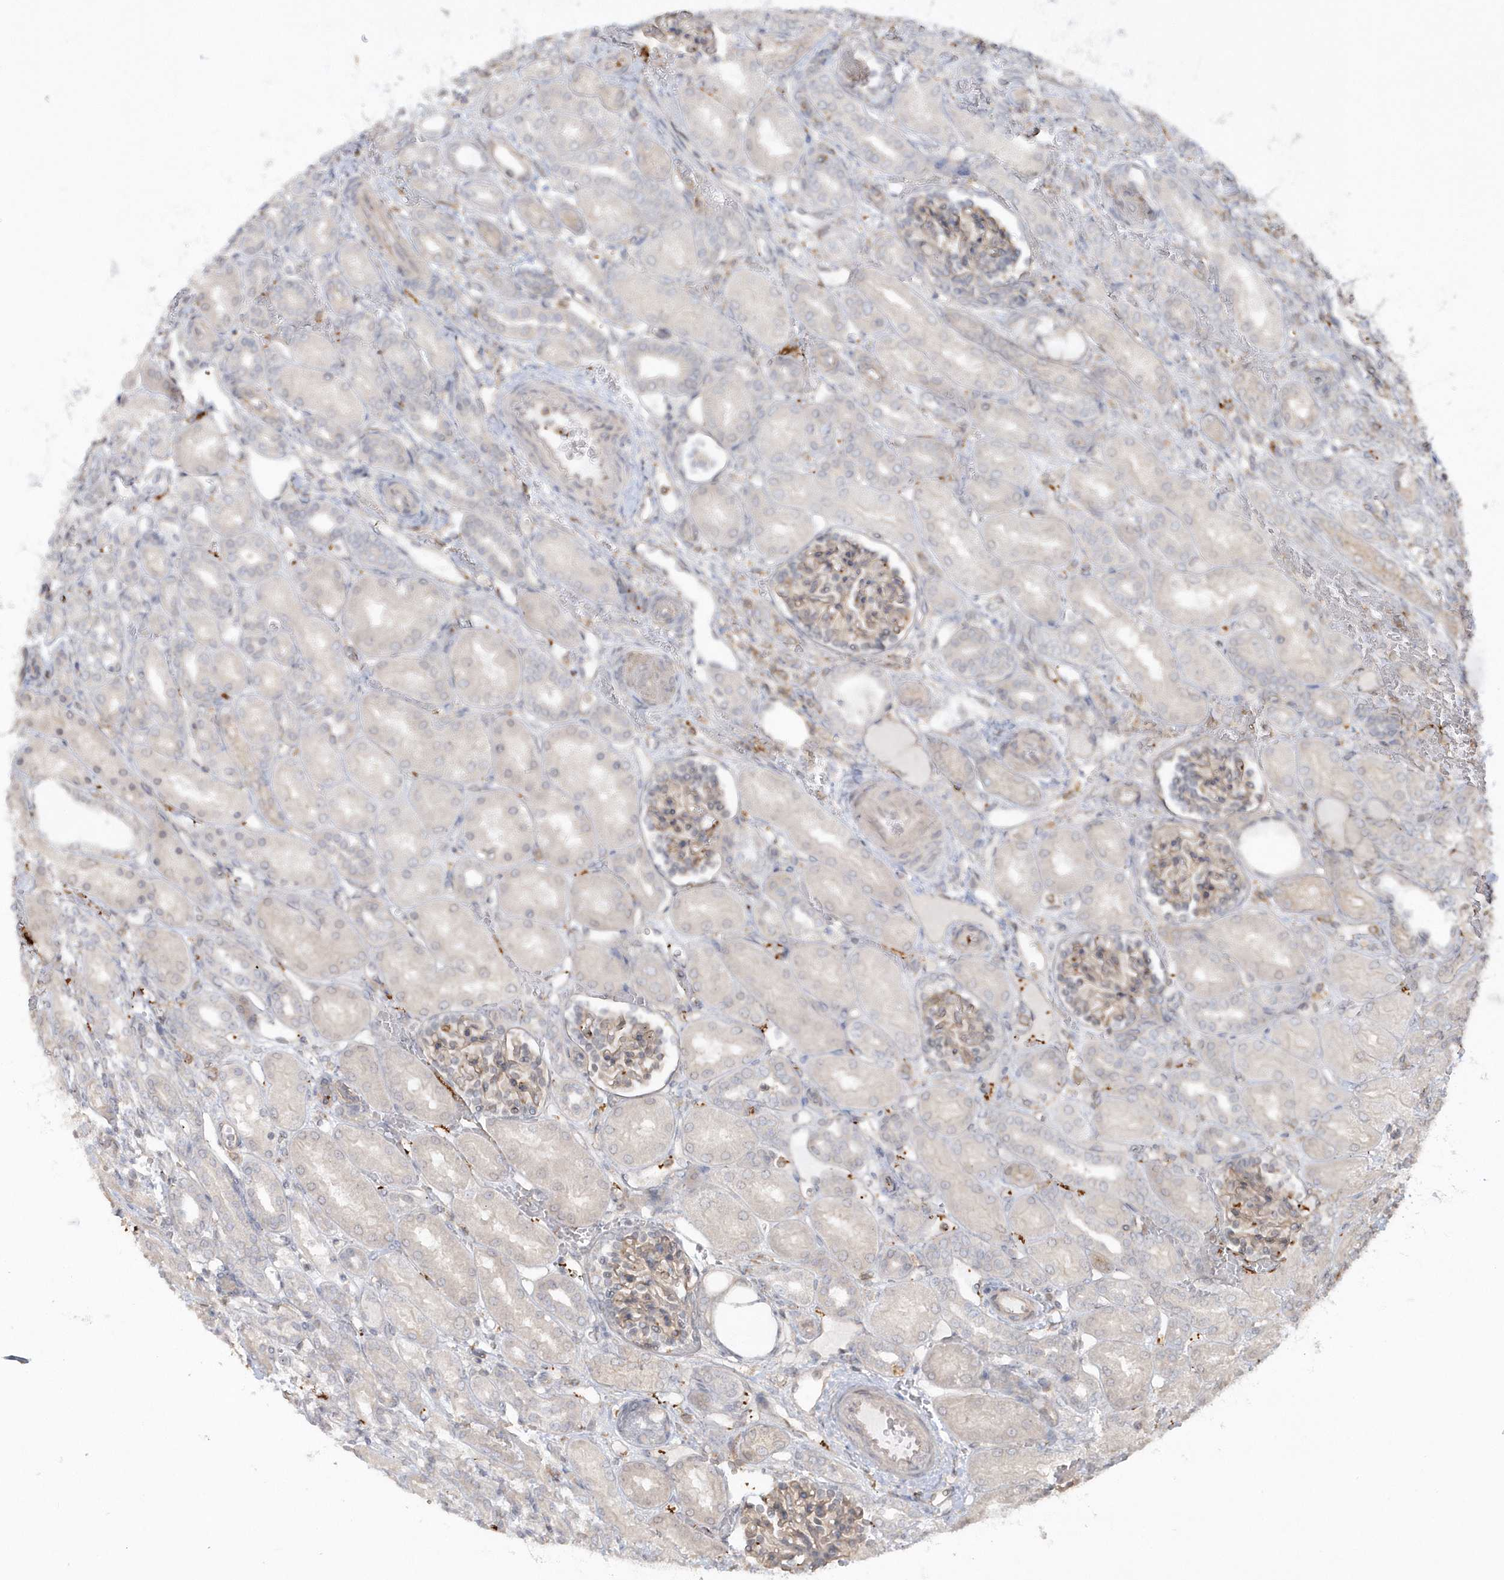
{"staining": {"intensity": "weak", "quantity": ">75%", "location": "cytoplasmic/membranous"}, "tissue": "kidney", "cell_type": "Cells in glomeruli", "image_type": "normal", "snomed": [{"axis": "morphology", "description": "Normal tissue, NOS"}, {"axis": "morphology", "description": "Neoplasm, malignant, NOS"}, {"axis": "topography", "description": "Kidney"}], "caption": "Weak cytoplasmic/membranous positivity for a protein is identified in approximately >75% of cells in glomeruli of normal kidney using immunohistochemistry.", "gene": "BSN", "patient": {"sex": "female", "age": 1}}